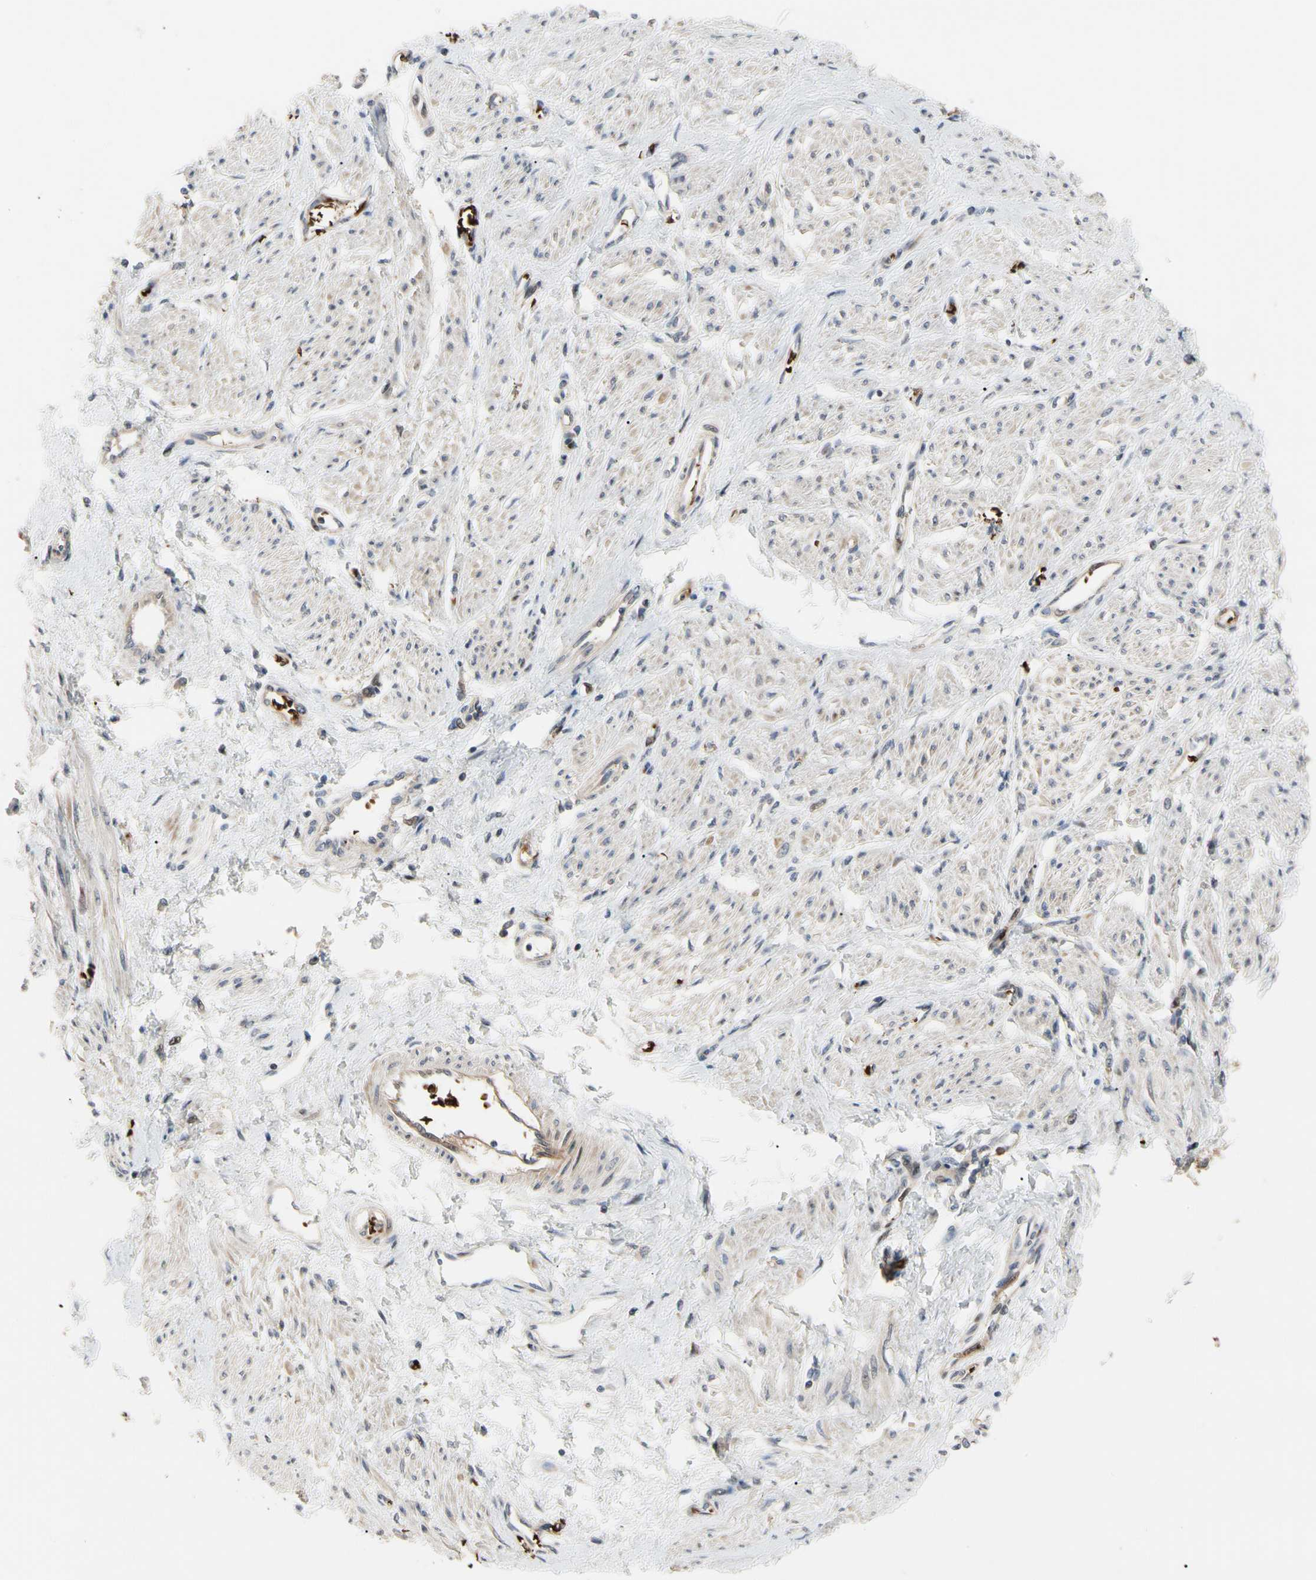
{"staining": {"intensity": "negative", "quantity": "none", "location": "none"}, "tissue": "smooth muscle", "cell_type": "Smooth muscle cells", "image_type": "normal", "snomed": [{"axis": "morphology", "description": "Normal tissue, NOS"}, {"axis": "topography", "description": "Smooth muscle"}, {"axis": "topography", "description": "Uterus"}], "caption": "High power microscopy photomicrograph of an immunohistochemistry micrograph of benign smooth muscle, revealing no significant positivity in smooth muscle cells.", "gene": "HMGCR", "patient": {"sex": "female", "age": 39}}